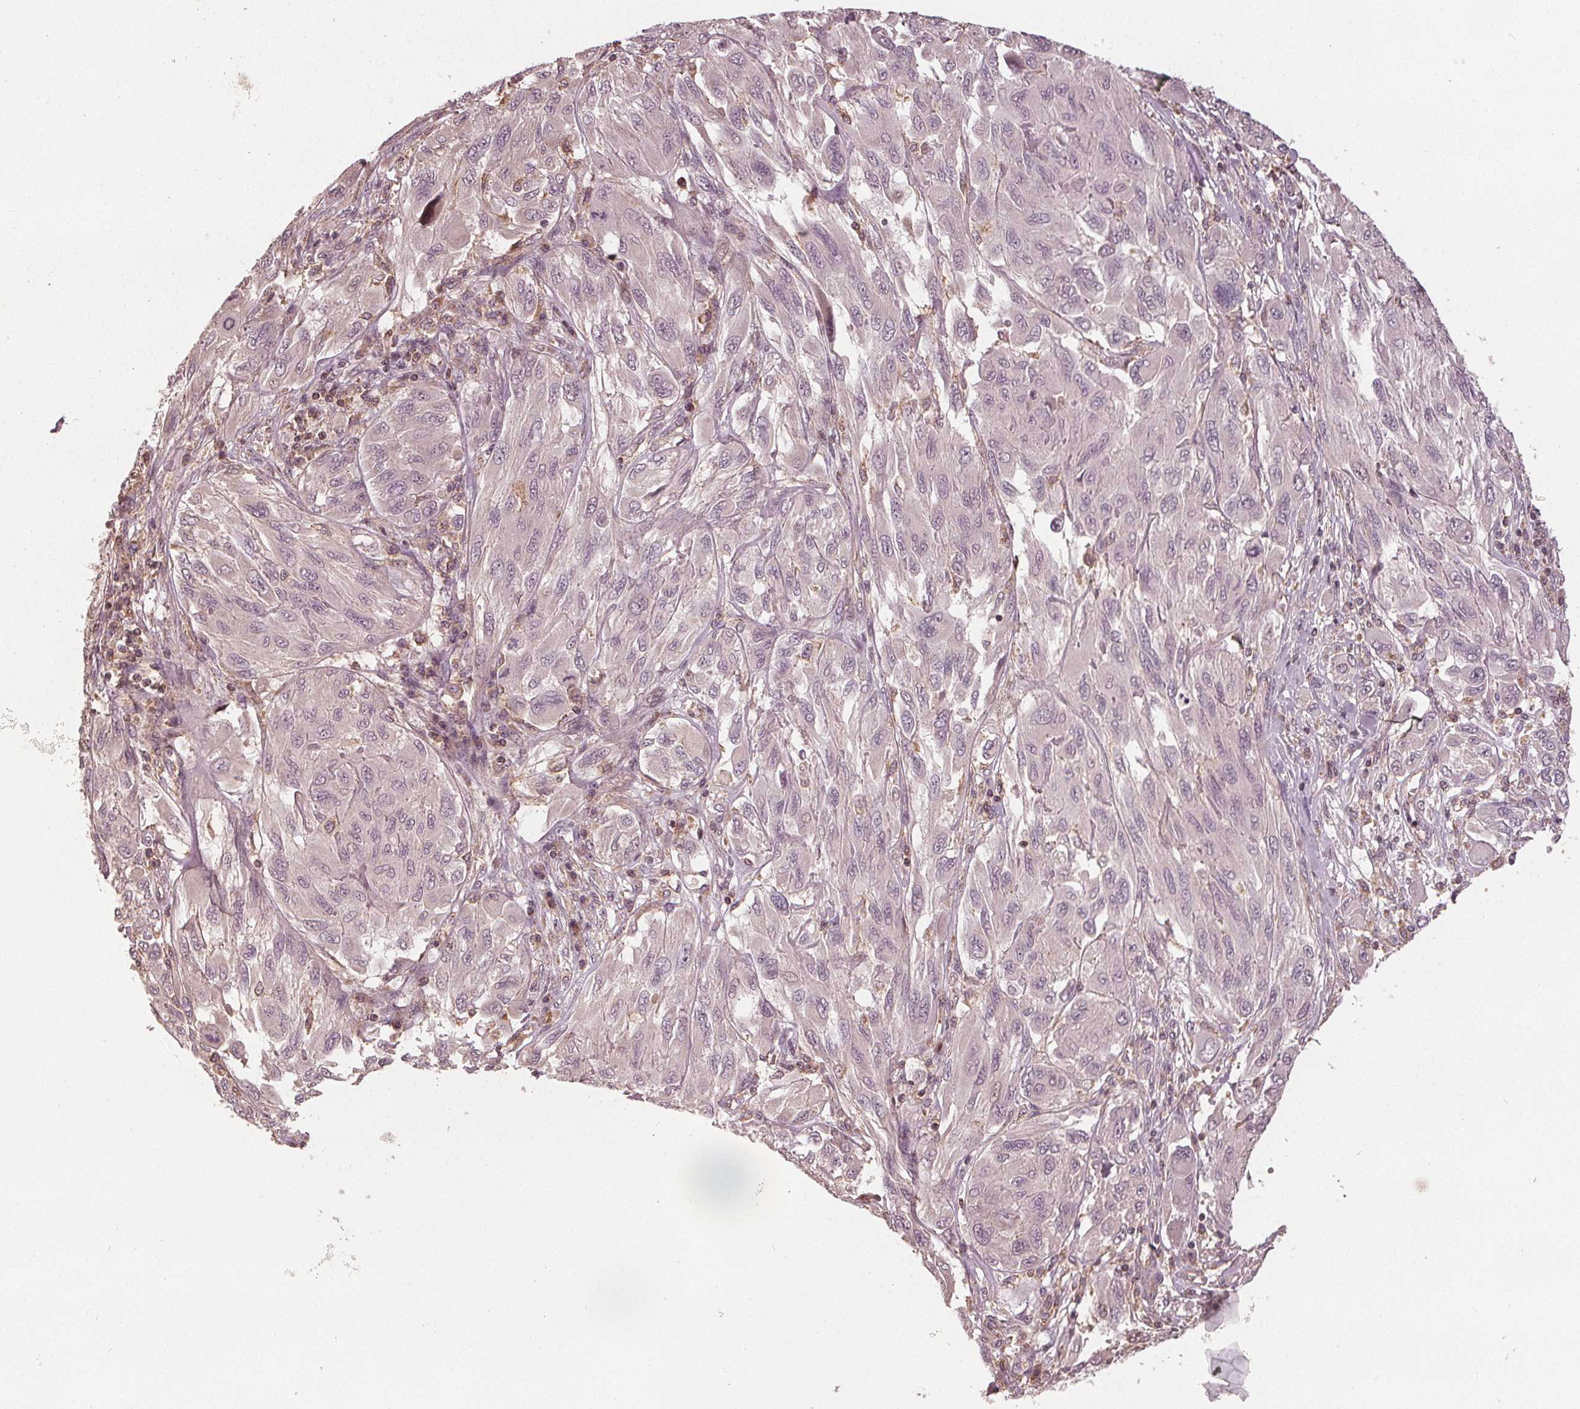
{"staining": {"intensity": "negative", "quantity": "none", "location": "none"}, "tissue": "melanoma", "cell_type": "Tumor cells", "image_type": "cancer", "snomed": [{"axis": "morphology", "description": "Malignant melanoma, NOS"}, {"axis": "topography", "description": "Skin"}], "caption": "Photomicrograph shows no protein staining in tumor cells of malignant melanoma tissue.", "gene": "GNB2", "patient": {"sex": "female", "age": 91}}